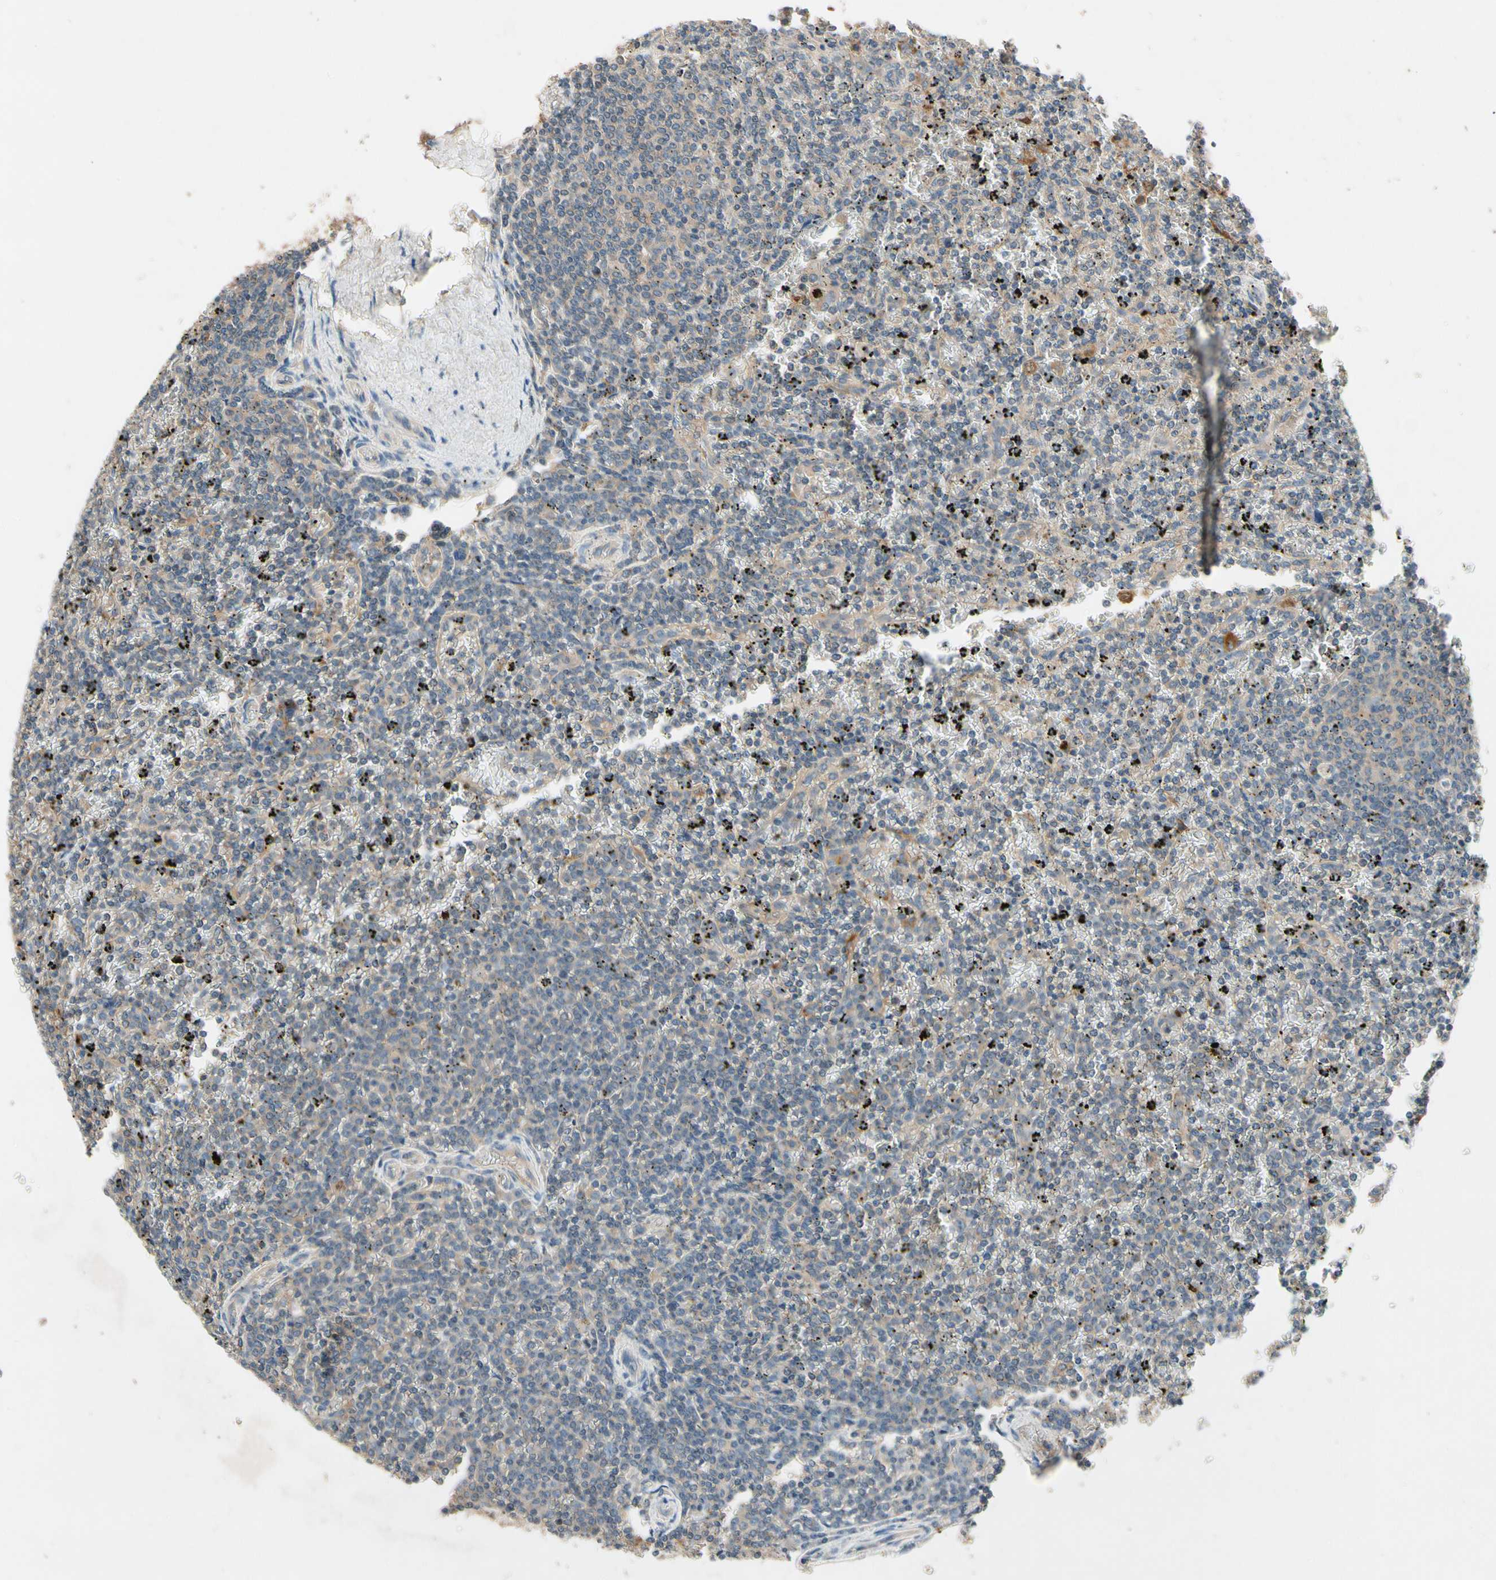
{"staining": {"intensity": "weak", "quantity": ">75%", "location": "cytoplasmic/membranous"}, "tissue": "lymphoma", "cell_type": "Tumor cells", "image_type": "cancer", "snomed": [{"axis": "morphology", "description": "Malignant lymphoma, non-Hodgkin's type, Low grade"}, {"axis": "topography", "description": "Spleen"}], "caption": "Lymphoma tissue exhibits weak cytoplasmic/membranous staining in about >75% of tumor cells, visualized by immunohistochemistry.", "gene": "IL1RL1", "patient": {"sex": "female", "age": 77}}